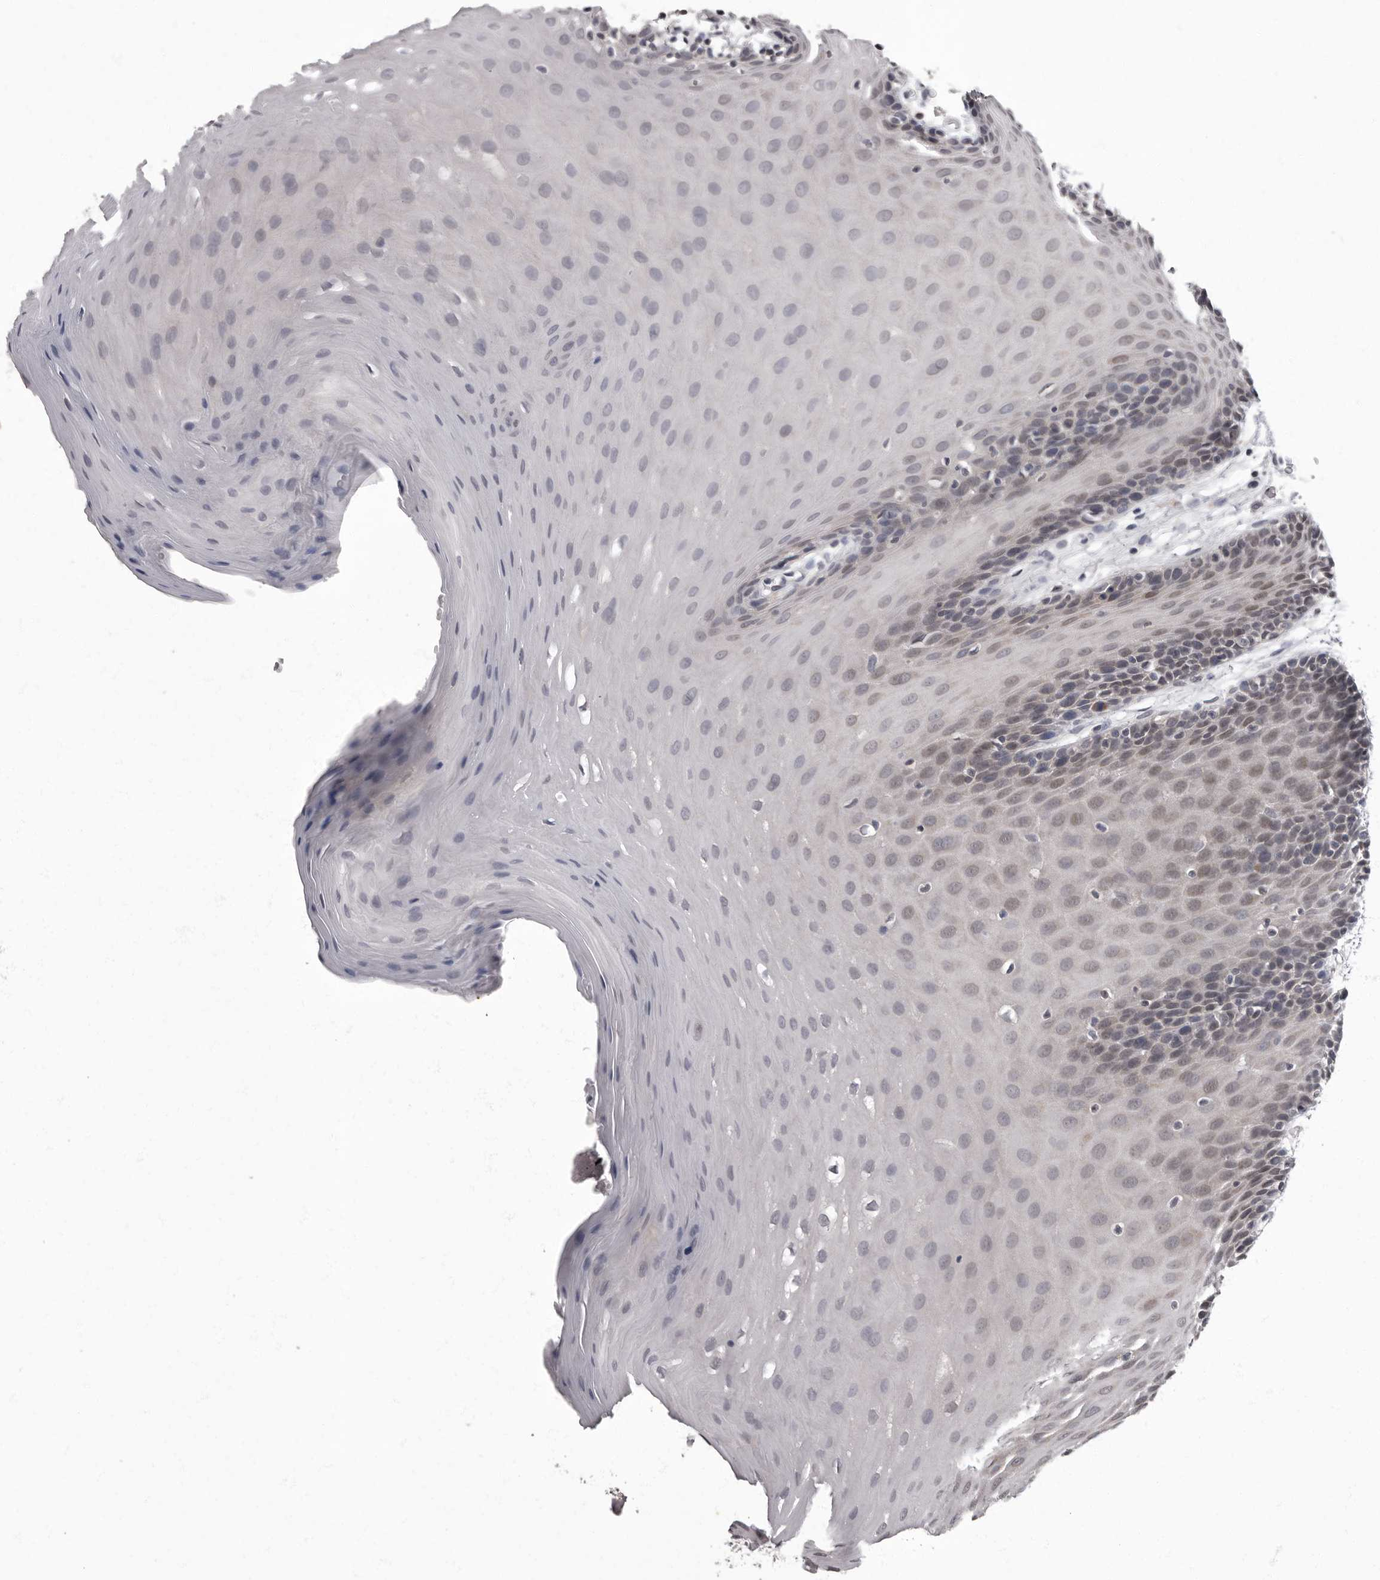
{"staining": {"intensity": "moderate", "quantity": "25%-75%", "location": "nuclear"}, "tissue": "oral mucosa", "cell_type": "Squamous epithelial cells", "image_type": "normal", "snomed": [{"axis": "morphology", "description": "Normal tissue, NOS"}, {"axis": "morphology", "description": "Squamous cell carcinoma, NOS"}, {"axis": "topography", "description": "Skeletal muscle"}, {"axis": "topography", "description": "Oral tissue"}, {"axis": "topography", "description": "Salivary gland"}, {"axis": "topography", "description": "Head-Neck"}], "caption": "Immunohistochemical staining of normal oral mucosa displays 25%-75% levels of moderate nuclear protein staining in approximately 25%-75% of squamous epithelial cells. Using DAB (brown) and hematoxylin (blue) stains, captured at high magnification using brightfield microscopy.", "gene": "C1orf50", "patient": {"sex": "male", "age": 54}}